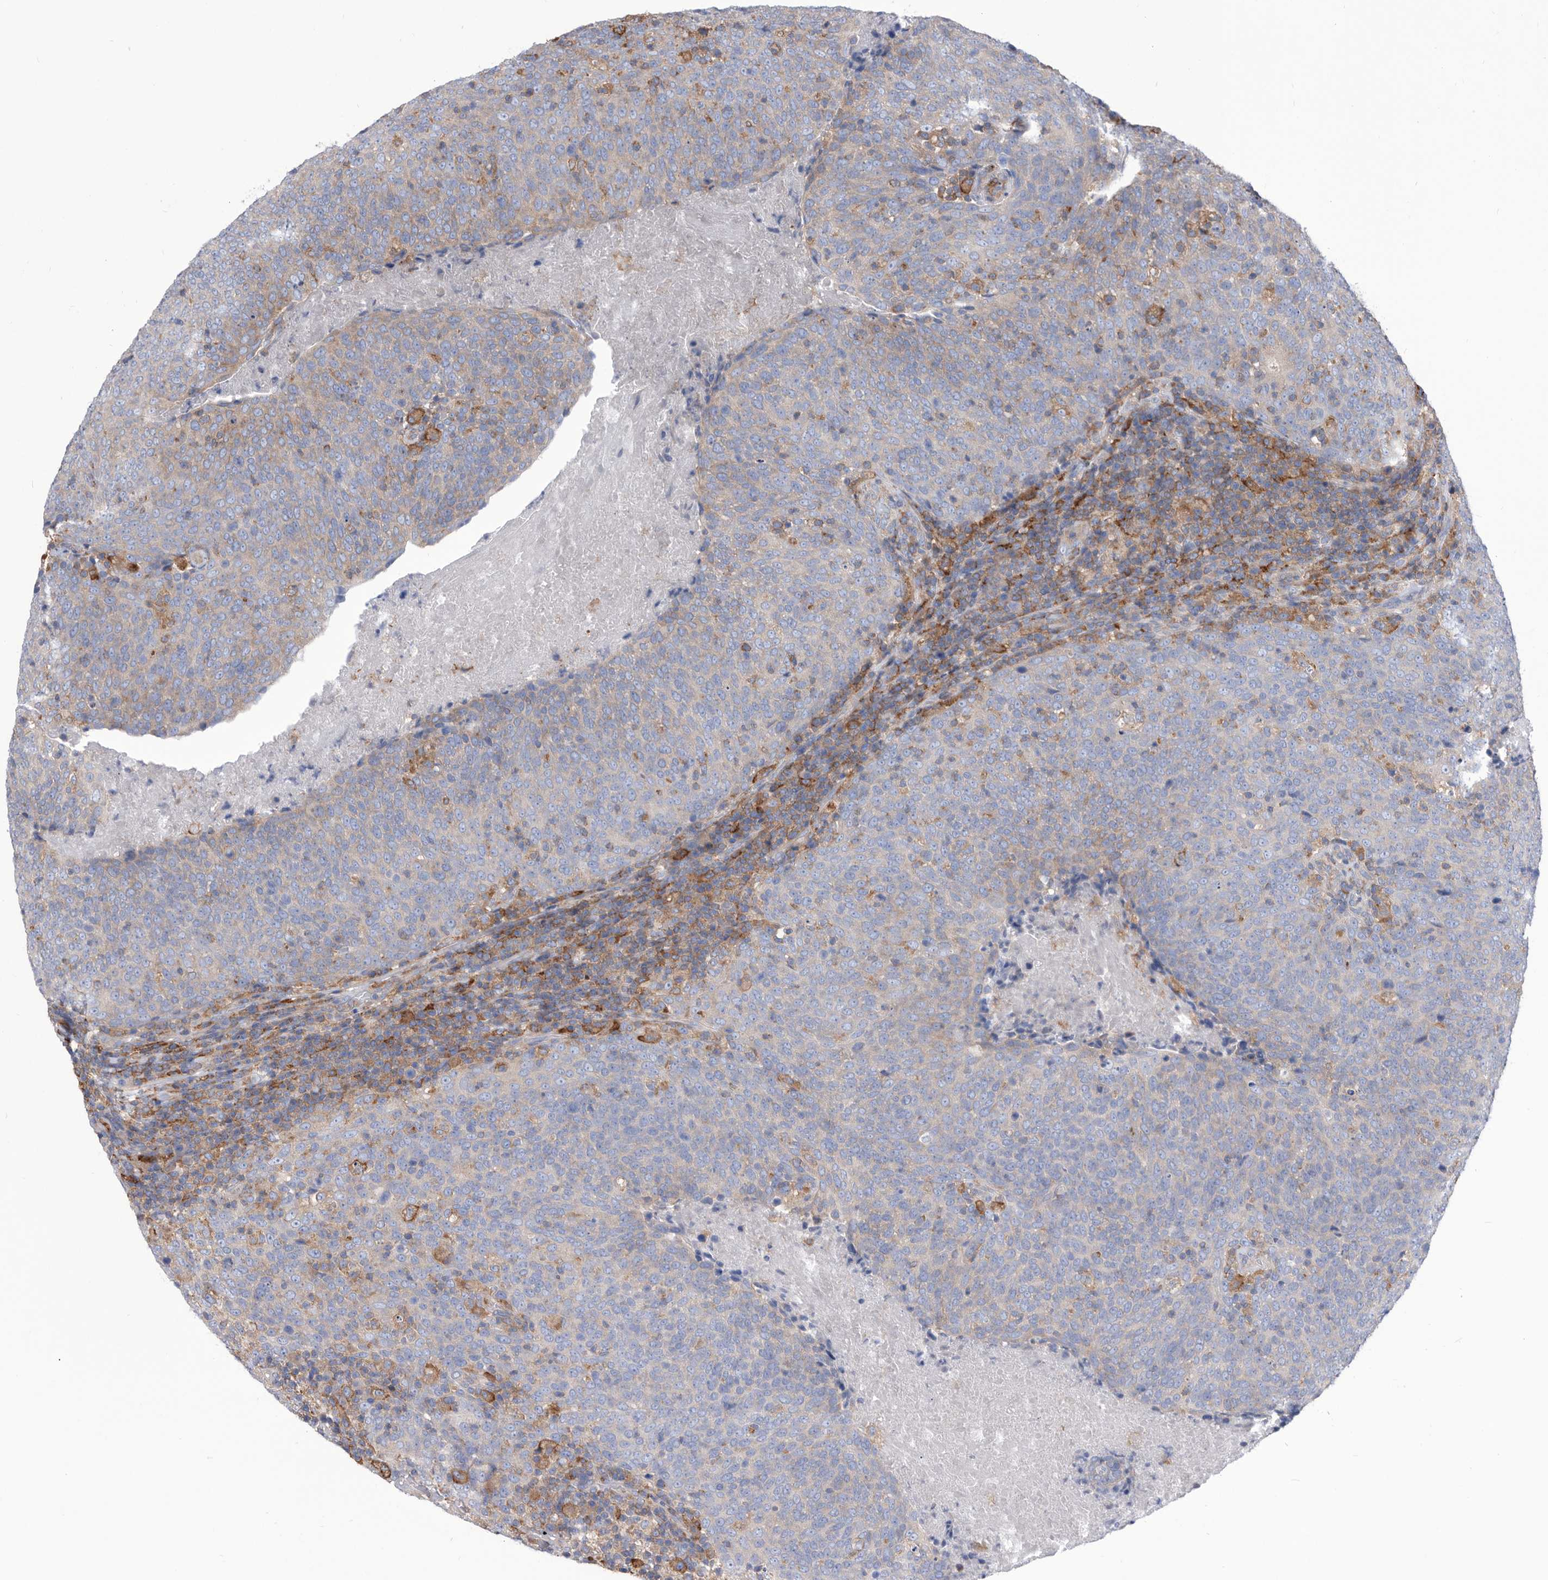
{"staining": {"intensity": "negative", "quantity": "none", "location": "none"}, "tissue": "head and neck cancer", "cell_type": "Tumor cells", "image_type": "cancer", "snomed": [{"axis": "morphology", "description": "Squamous cell carcinoma, NOS"}, {"axis": "morphology", "description": "Squamous cell carcinoma, metastatic, NOS"}, {"axis": "topography", "description": "Lymph node"}, {"axis": "topography", "description": "Head-Neck"}], "caption": "Metastatic squamous cell carcinoma (head and neck) was stained to show a protein in brown. There is no significant expression in tumor cells.", "gene": "SMG7", "patient": {"sex": "male", "age": 62}}